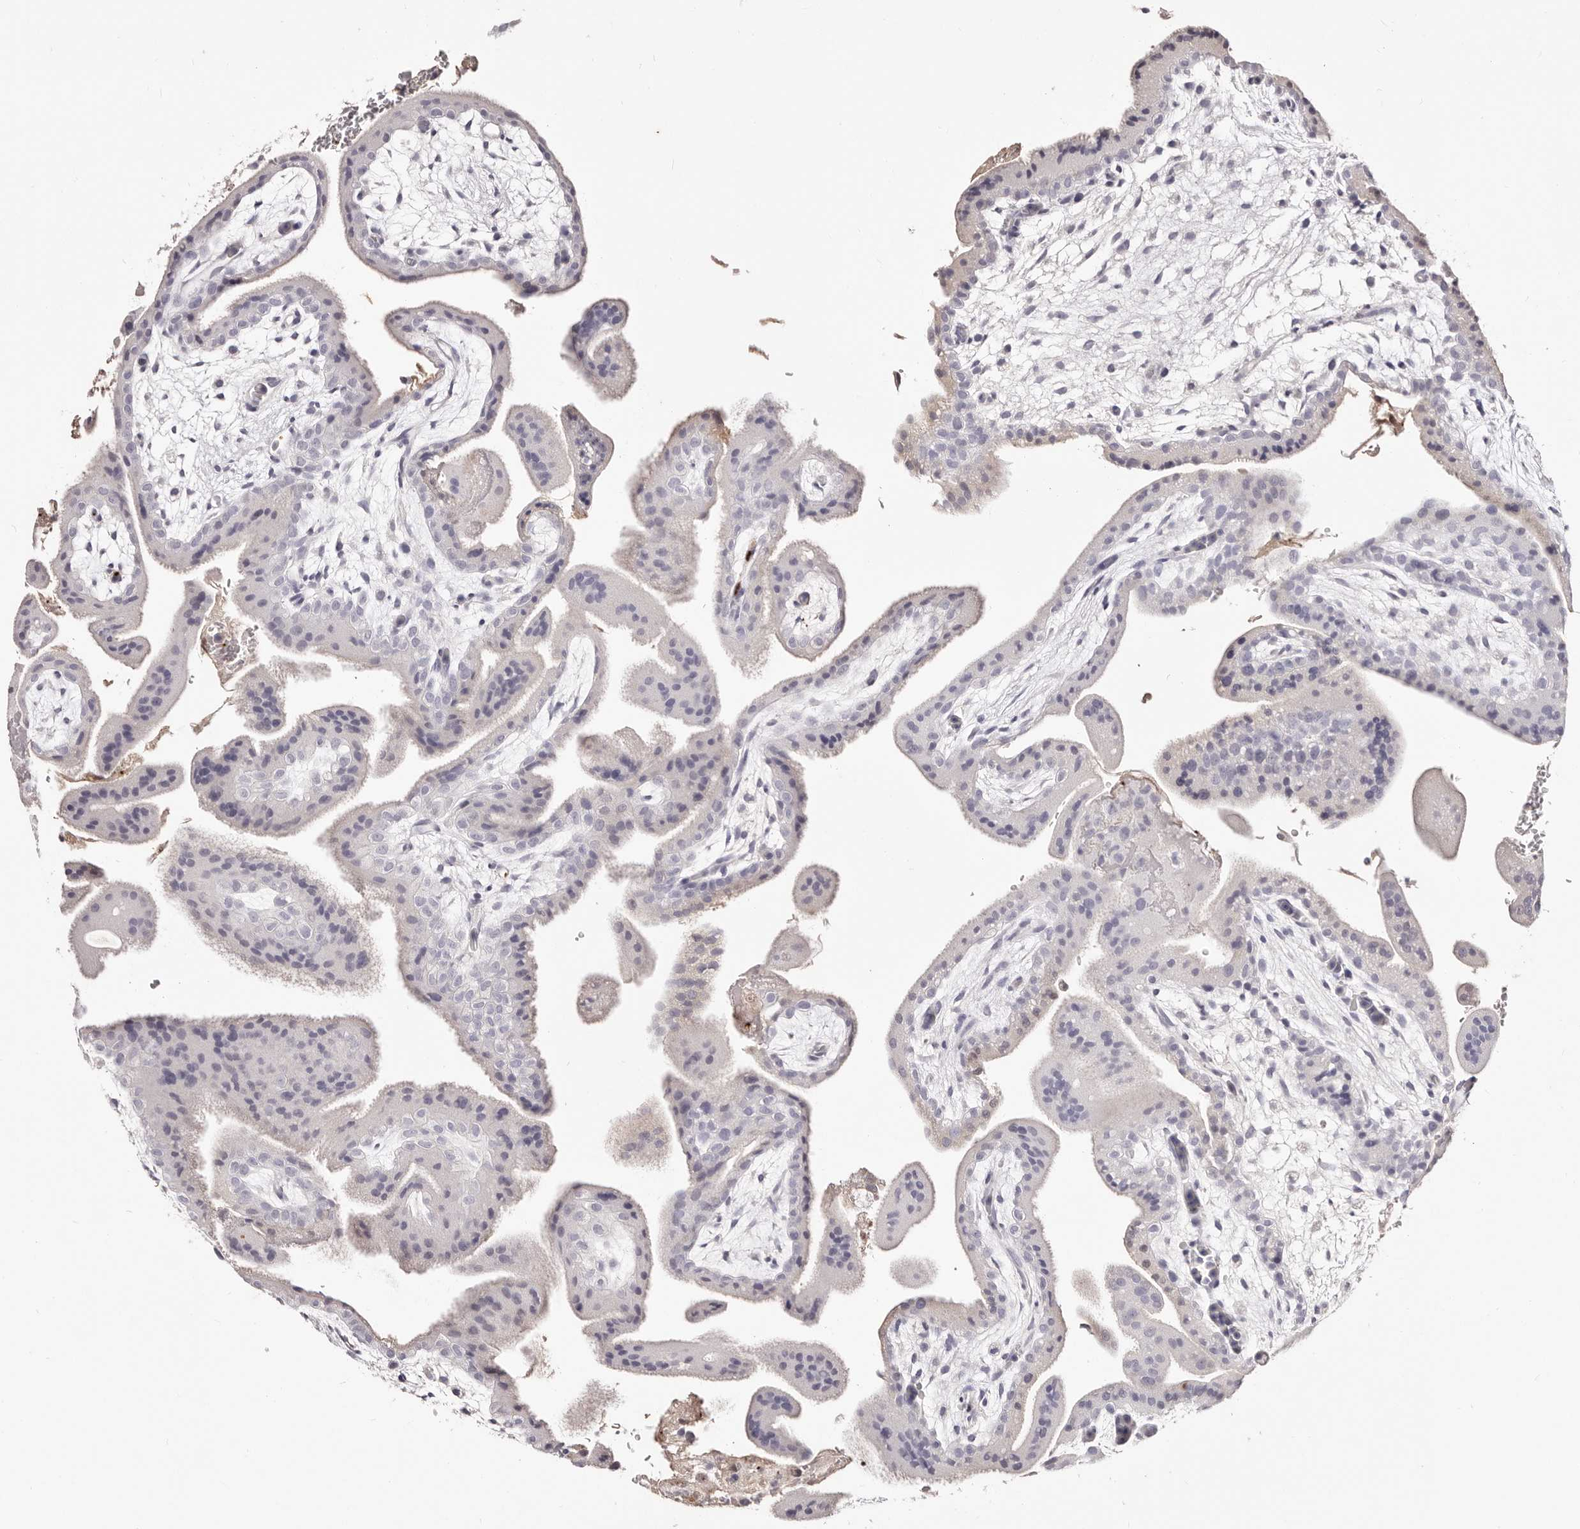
{"staining": {"intensity": "negative", "quantity": "none", "location": "none"}, "tissue": "placenta", "cell_type": "Decidual cells", "image_type": "normal", "snomed": [{"axis": "morphology", "description": "Normal tissue, NOS"}, {"axis": "topography", "description": "Placenta"}], "caption": "A histopathology image of placenta stained for a protein demonstrates no brown staining in decidual cells. (DAB (3,3'-diaminobenzidine) immunohistochemistry with hematoxylin counter stain).", "gene": "PF4", "patient": {"sex": "female", "age": 35}}